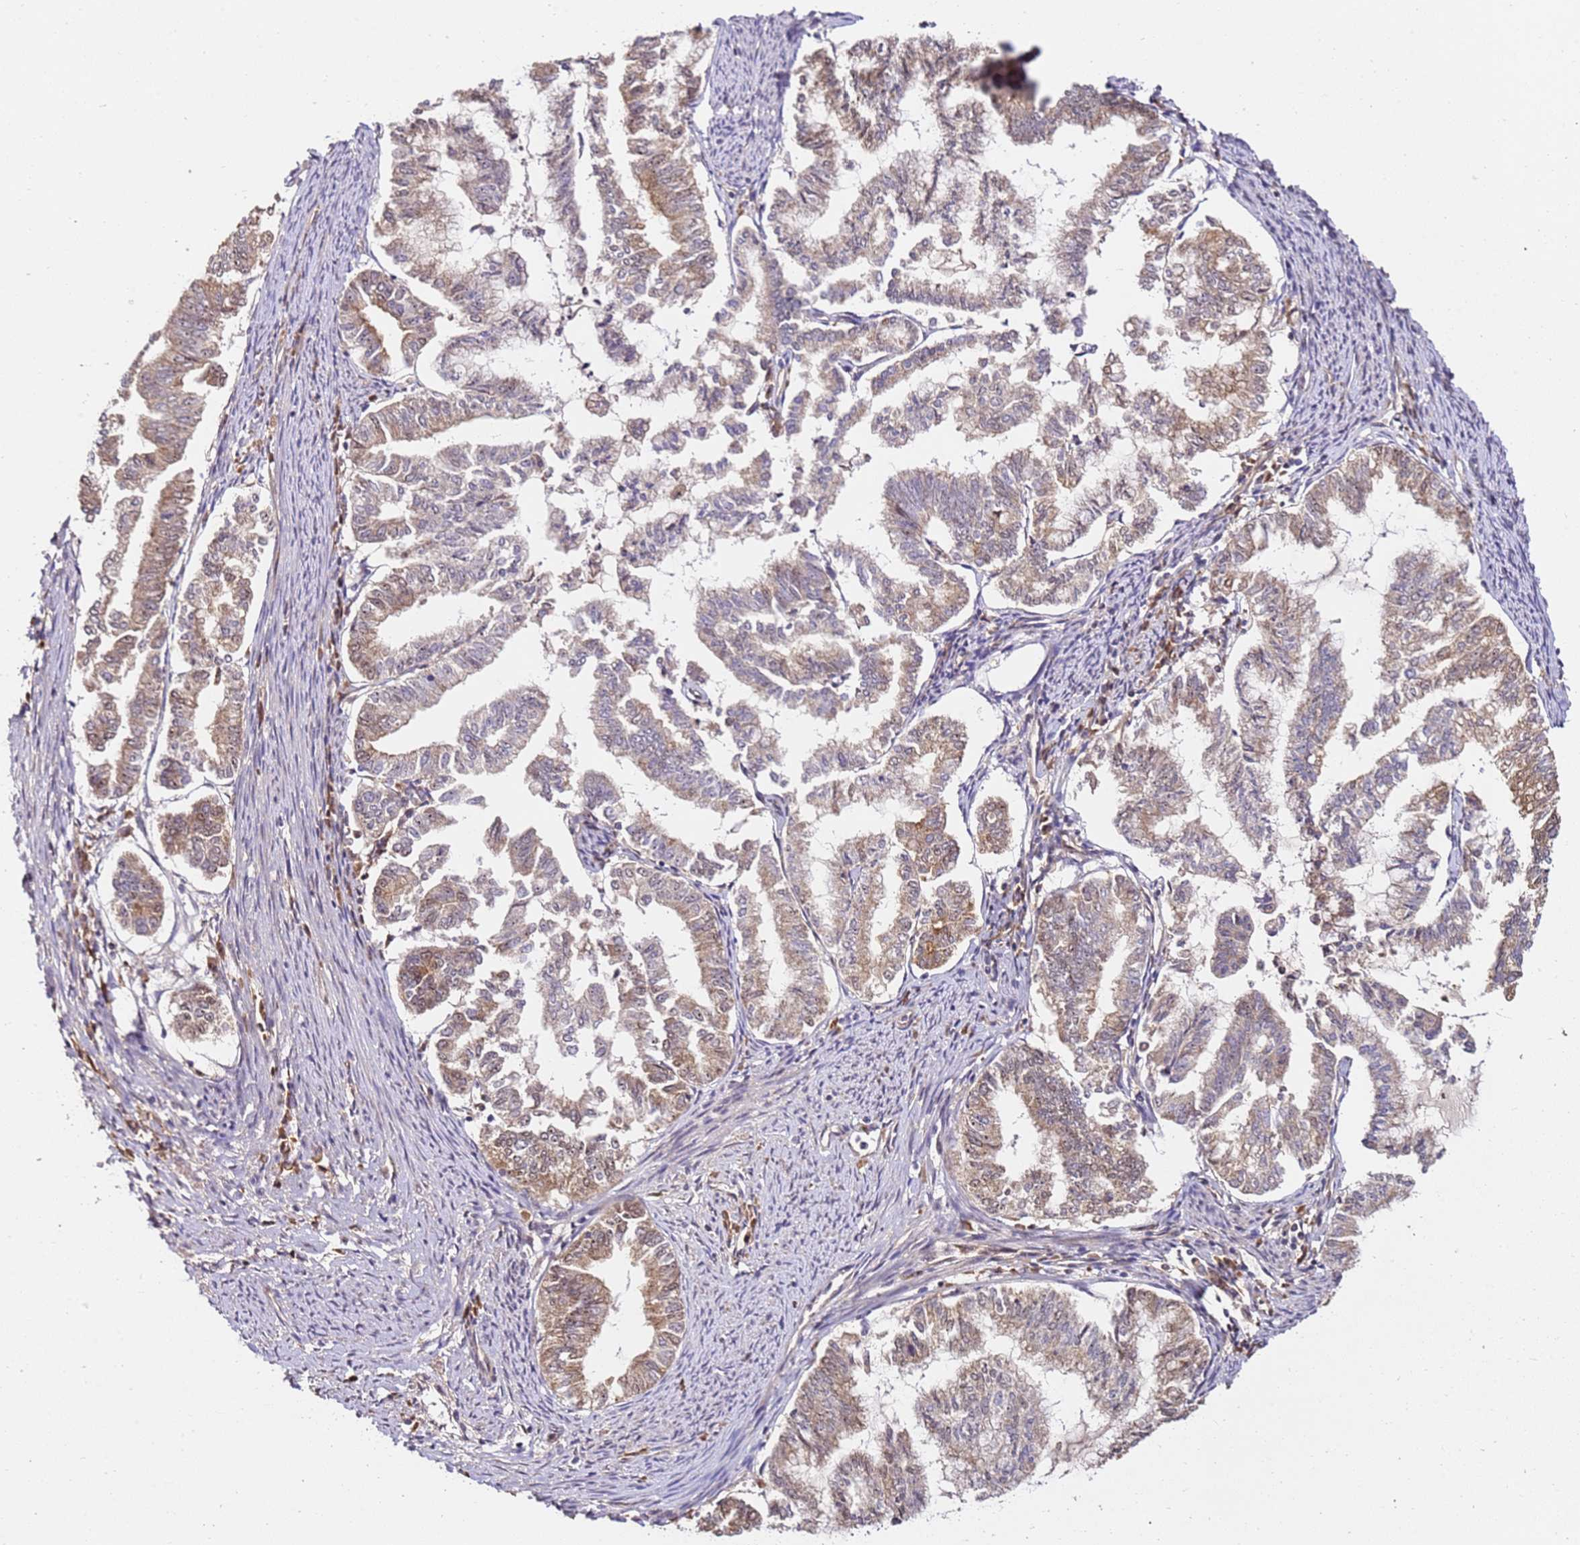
{"staining": {"intensity": "moderate", "quantity": ">75%", "location": "cytoplasmic/membranous"}, "tissue": "endometrial cancer", "cell_type": "Tumor cells", "image_type": "cancer", "snomed": [{"axis": "morphology", "description": "Adenocarcinoma, NOS"}, {"axis": "topography", "description": "Endometrium"}], "caption": "Protein staining exhibits moderate cytoplasmic/membranous positivity in approximately >75% of tumor cells in adenocarcinoma (endometrial).", "gene": "DDX27", "patient": {"sex": "female", "age": 79}}